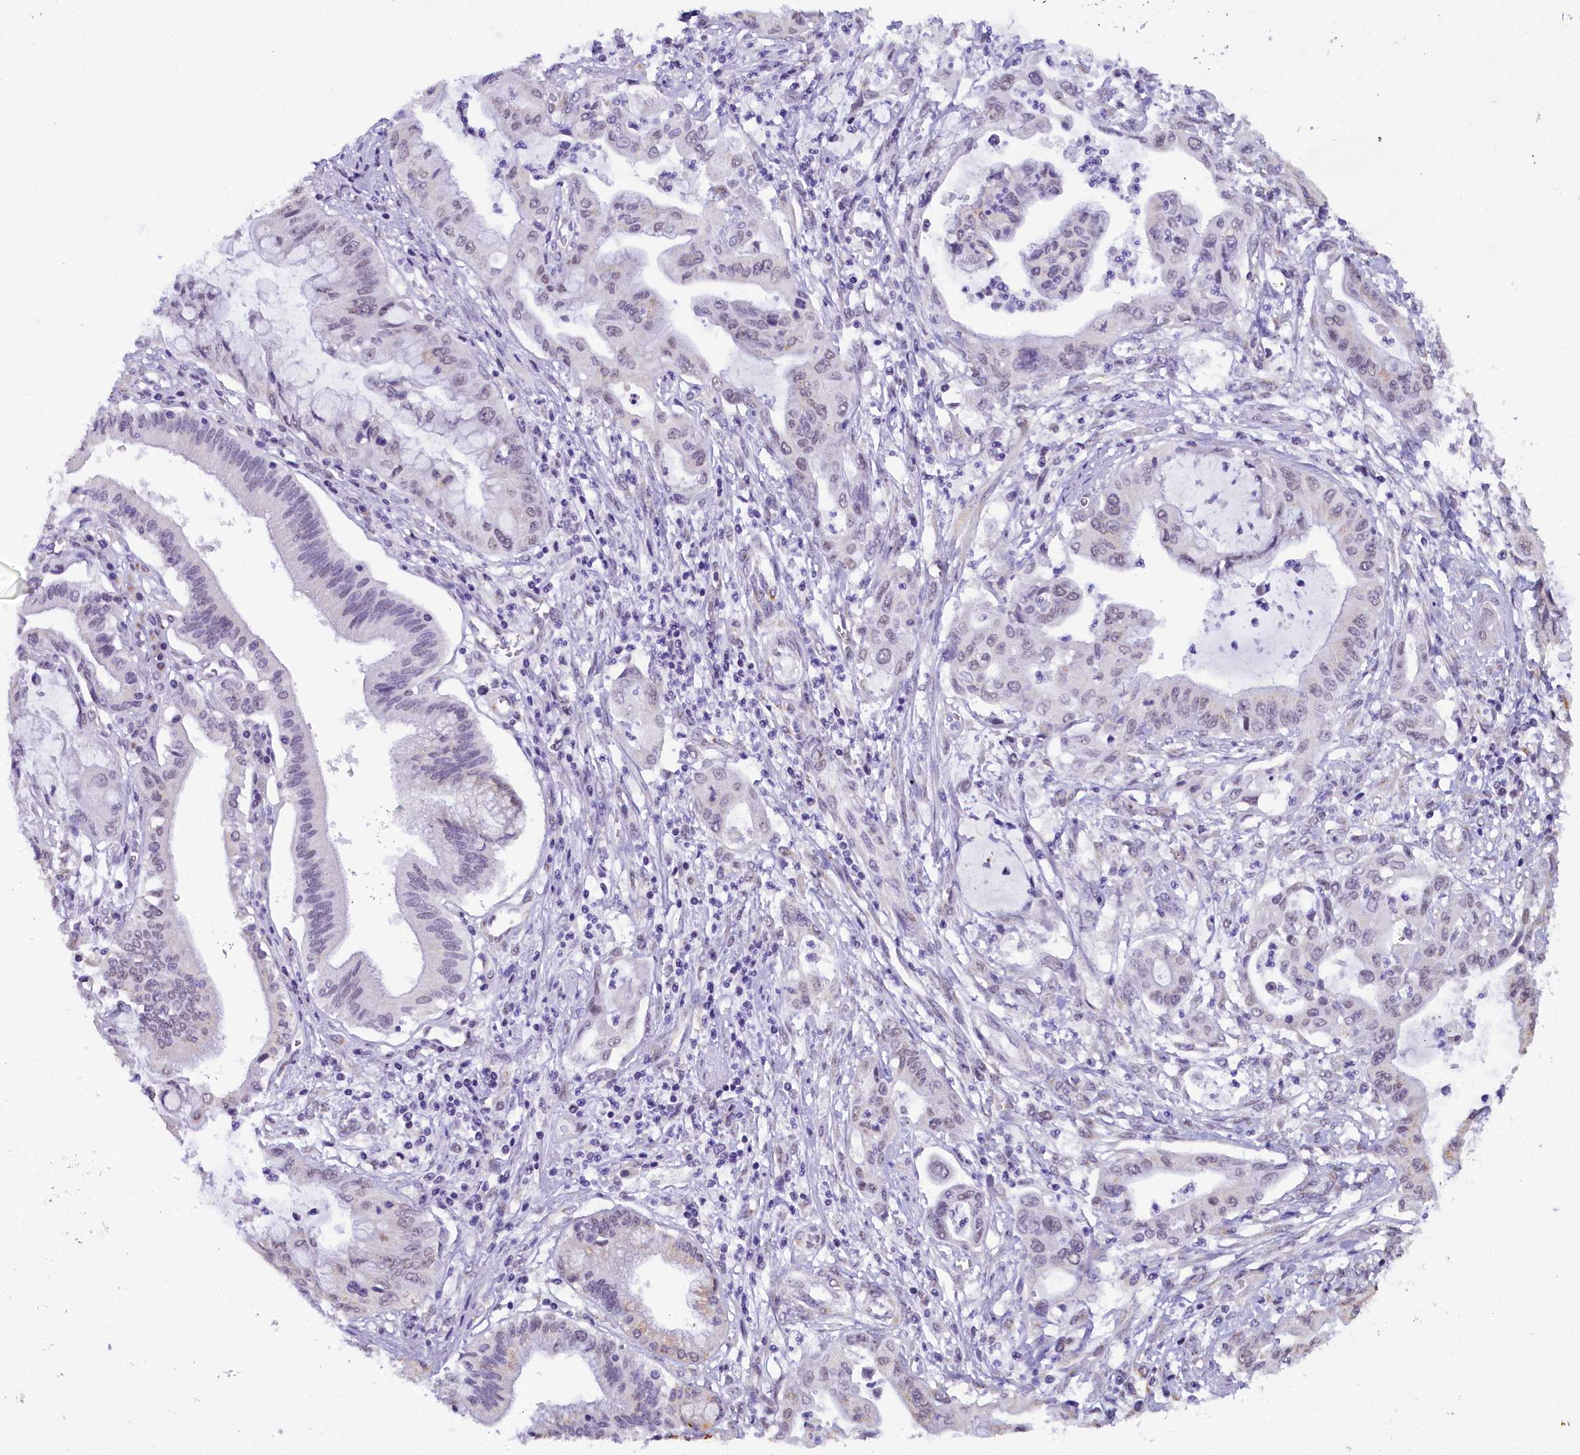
{"staining": {"intensity": "negative", "quantity": "none", "location": "none"}, "tissue": "pancreatic cancer", "cell_type": "Tumor cells", "image_type": "cancer", "snomed": [{"axis": "morphology", "description": "Adenocarcinoma, NOS"}, {"axis": "topography", "description": "Pancreas"}], "caption": "Pancreatic cancer stained for a protein using IHC shows no positivity tumor cells.", "gene": "NCBP1", "patient": {"sex": "male", "age": 46}}